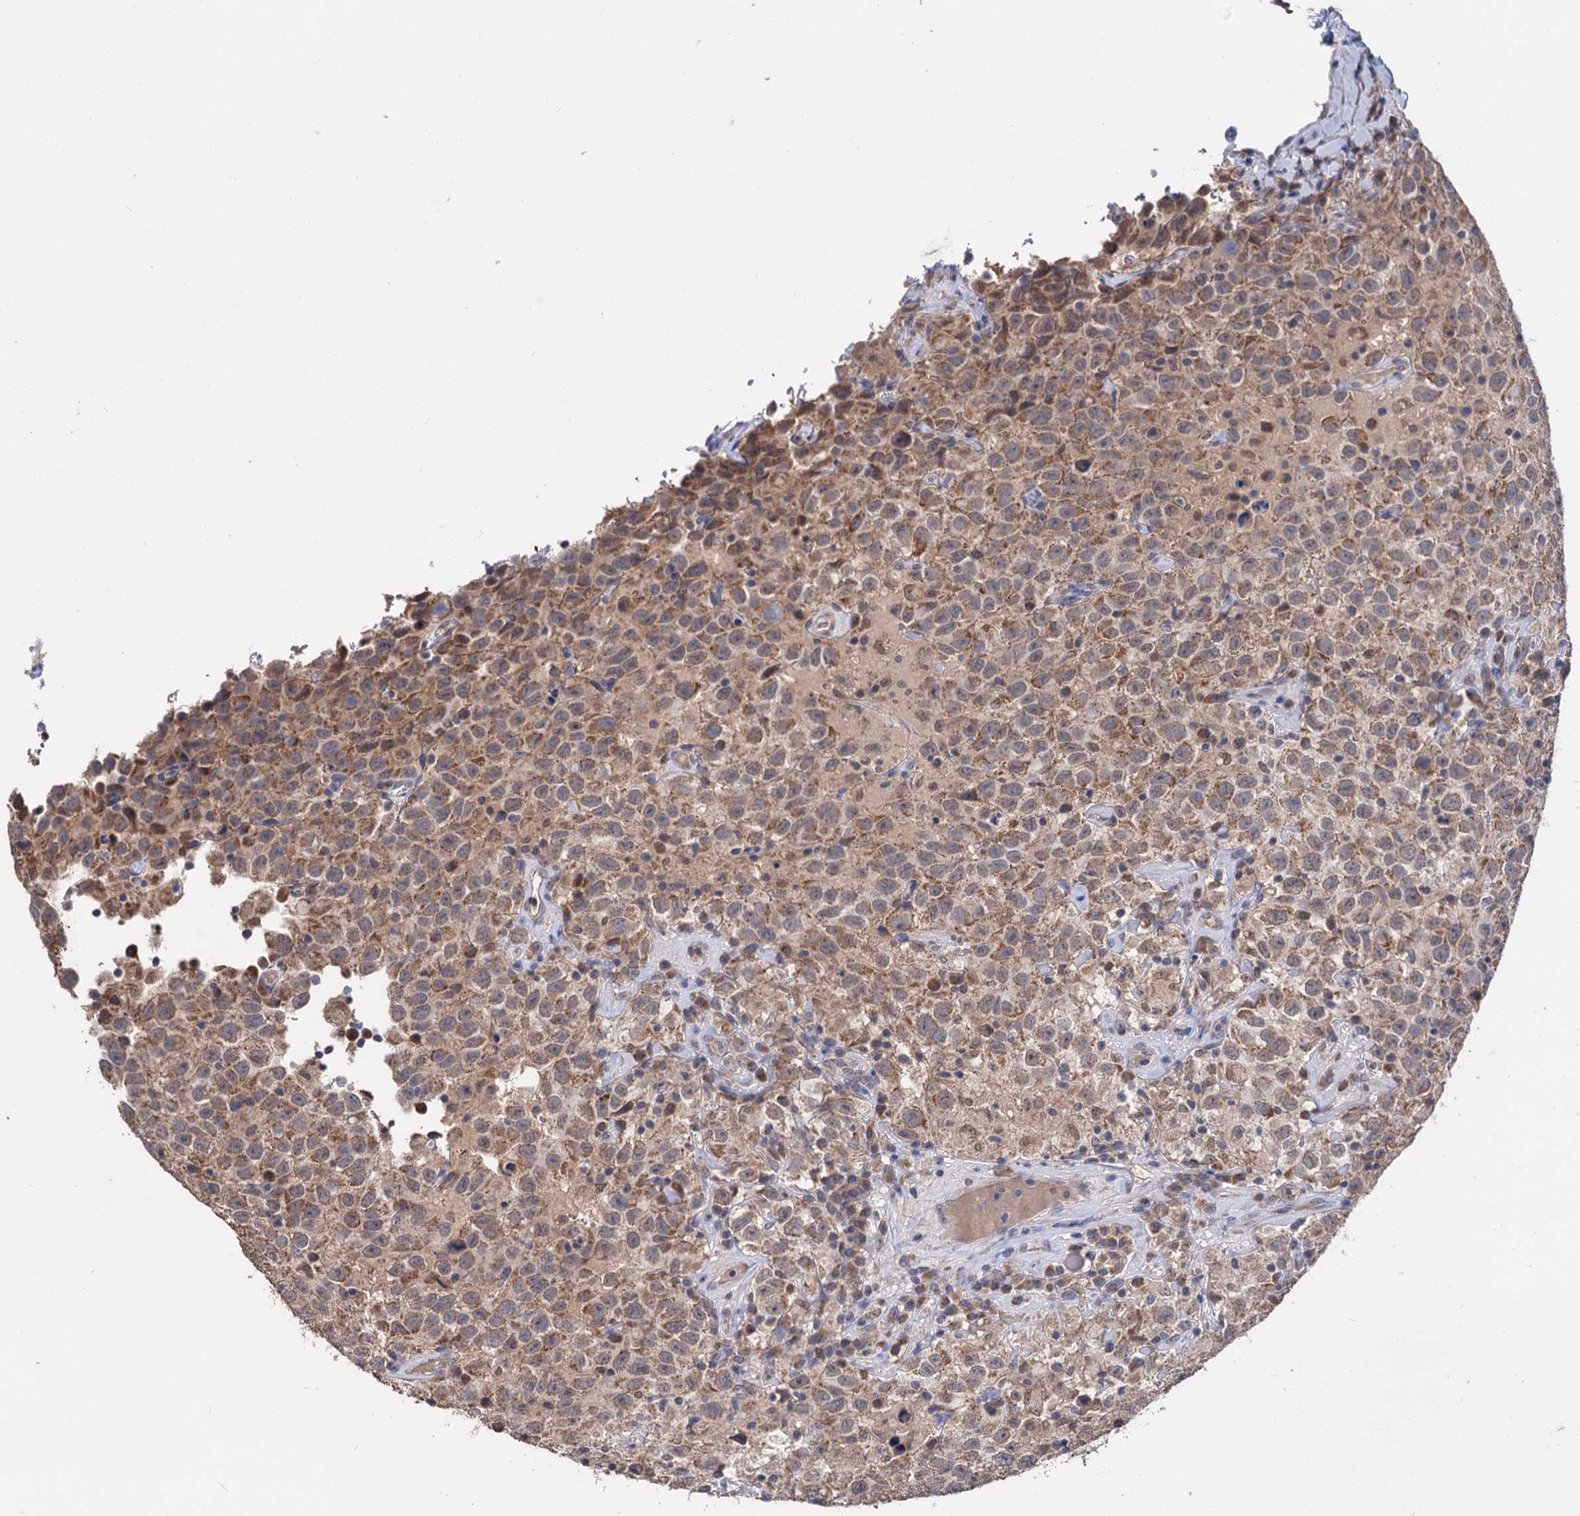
{"staining": {"intensity": "moderate", "quantity": ">75%", "location": "cytoplasmic/membranous"}, "tissue": "testis cancer", "cell_type": "Tumor cells", "image_type": "cancer", "snomed": [{"axis": "morphology", "description": "Seminoma, NOS"}, {"axis": "topography", "description": "Testis"}], "caption": "Immunohistochemistry histopathology image of seminoma (testis) stained for a protein (brown), which demonstrates medium levels of moderate cytoplasmic/membranous positivity in approximately >75% of tumor cells.", "gene": "CLPB", "patient": {"sex": "male", "age": 41}}